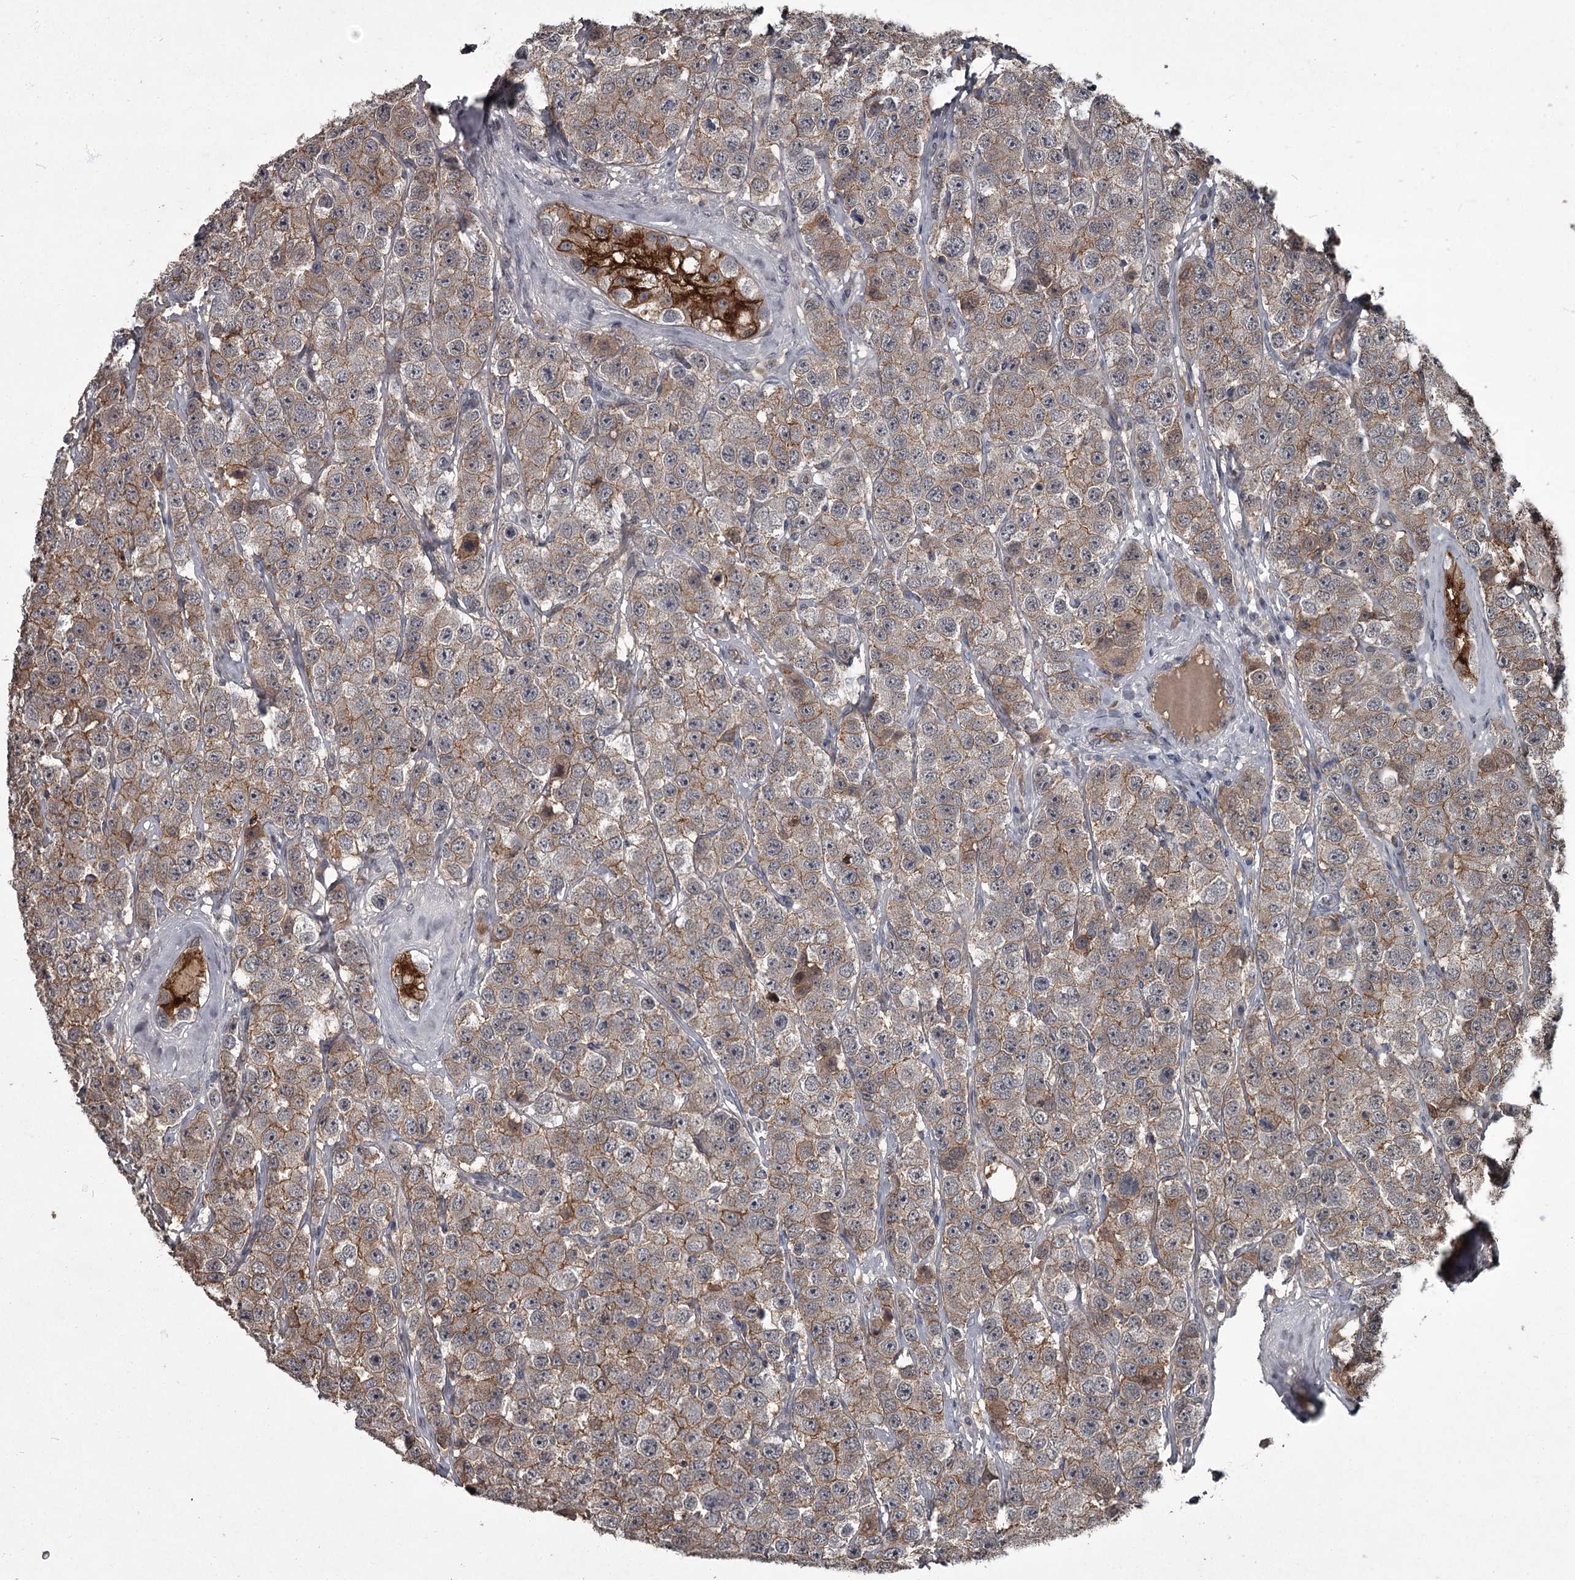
{"staining": {"intensity": "weak", "quantity": ">75%", "location": "cytoplasmic/membranous"}, "tissue": "testis cancer", "cell_type": "Tumor cells", "image_type": "cancer", "snomed": [{"axis": "morphology", "description": "Seminoma, NOS"}, {"axis": "topography", "description": "Testis"}], "caption": "DAB (3,3'-diaminobenzidine) immunohistochemical staining of seminoma (testis) reveals weak cytoplasmic/membranous protein staining in about >75% of tumor cells. The protein of interest is shown in brown color, while the nuclei are stained blue.", "gene": "FLVCR2", "patient": {"sex": "male", "age": 28}}